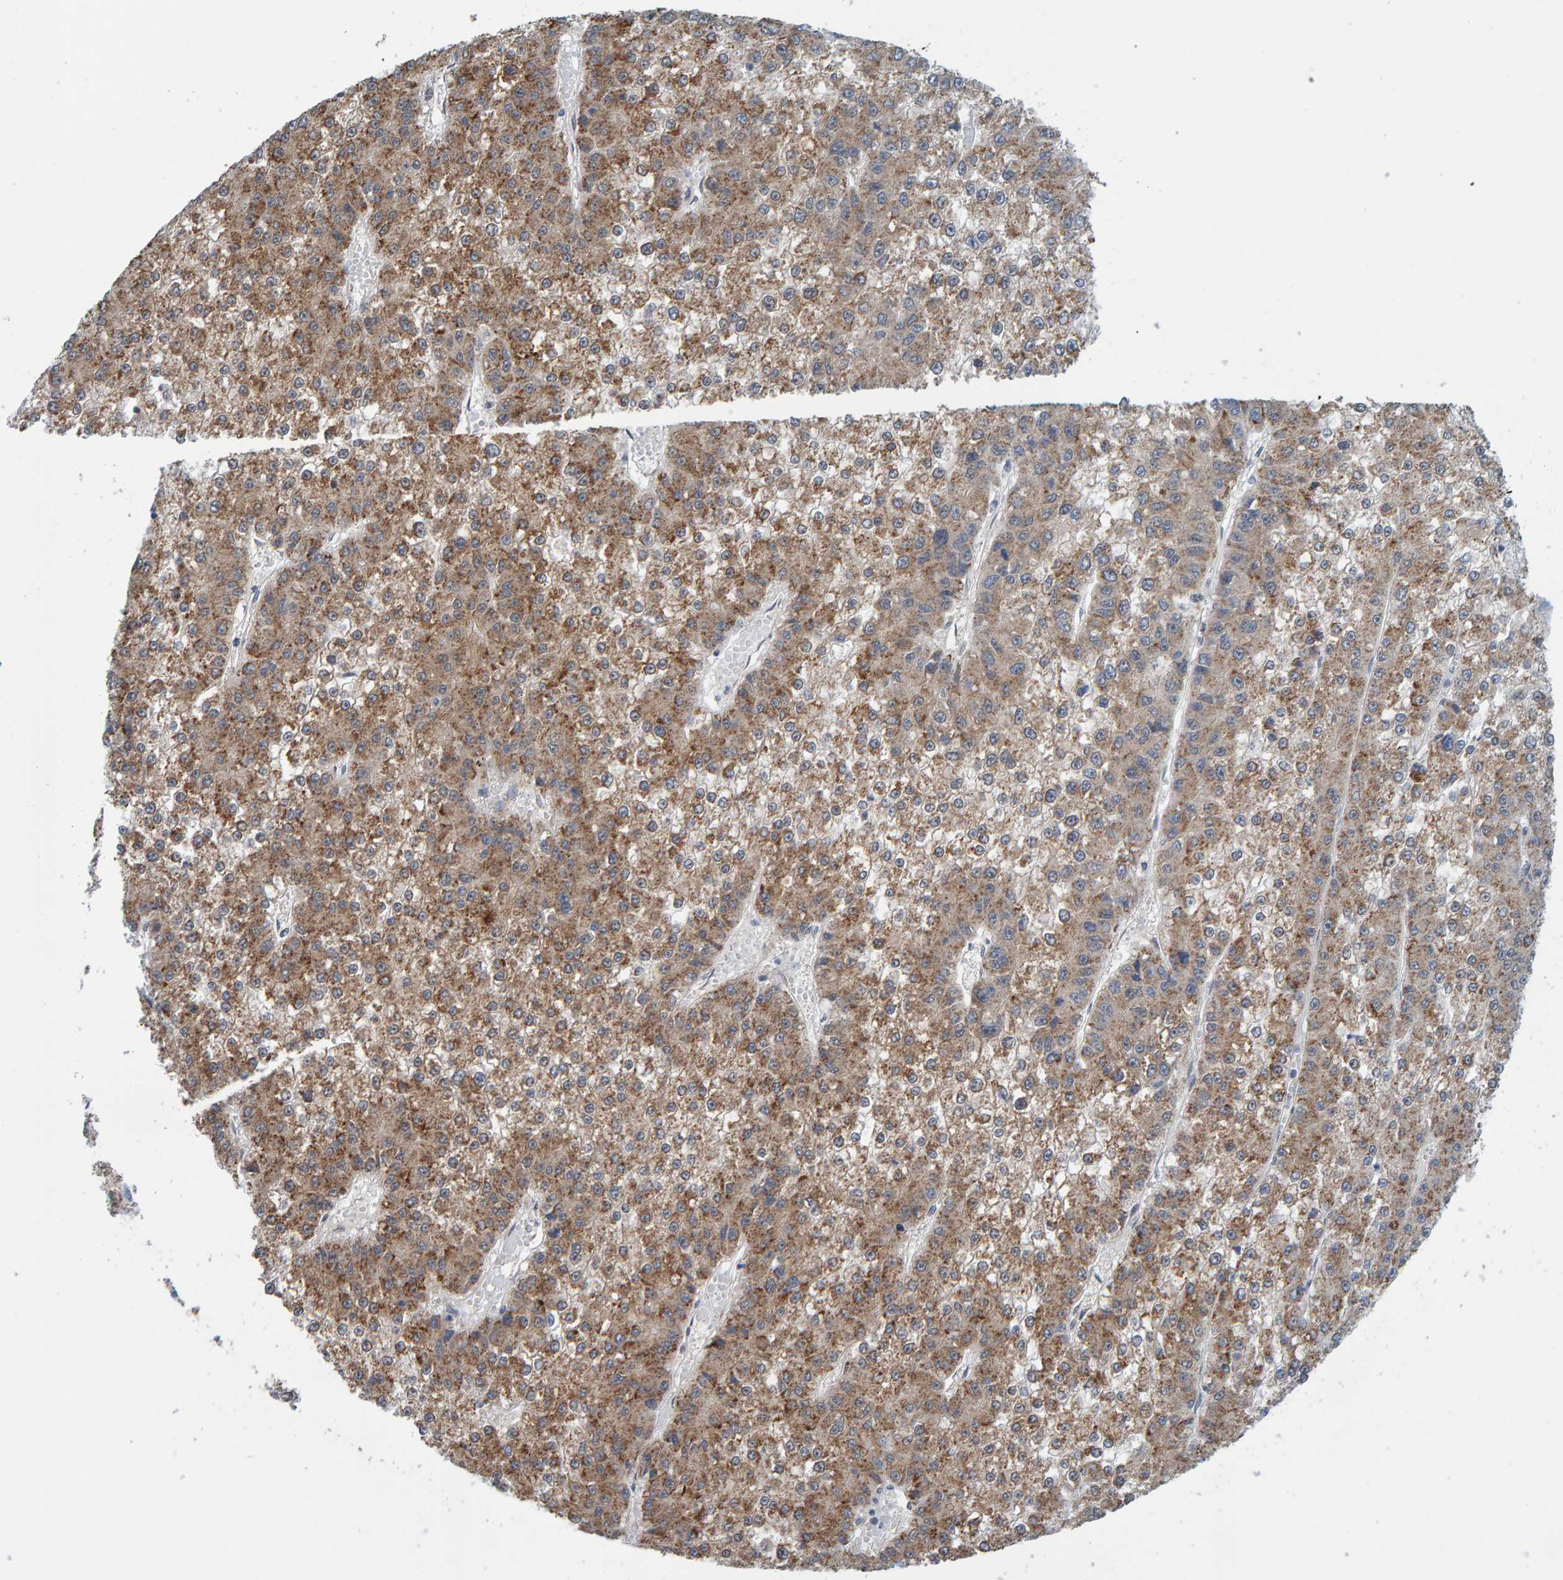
{"staining": {"intensity": "moderate", "quantity": ">75%", "location": "cytoplasmic/membranous"}, "tissue": "liver cancer", "cell_type": "Tumor cells", "image_type": "cancer", "snomed": [{"axis": "morphology", "description": "Carcinoma, Hepatocellular, NOS"}, {"axis": "topography", "description": "Liver"}], "caption": "DAB (3,3'-diaminobenzidine) immunohistochemical staining of liver cancer (hepatocellular carcinoma) reveals moderate cytoplasmic/membranous protein expression in about >75% of tumor cells.", "gene": "SCRN2", "patient": {"sex": "female", "age": 73}}